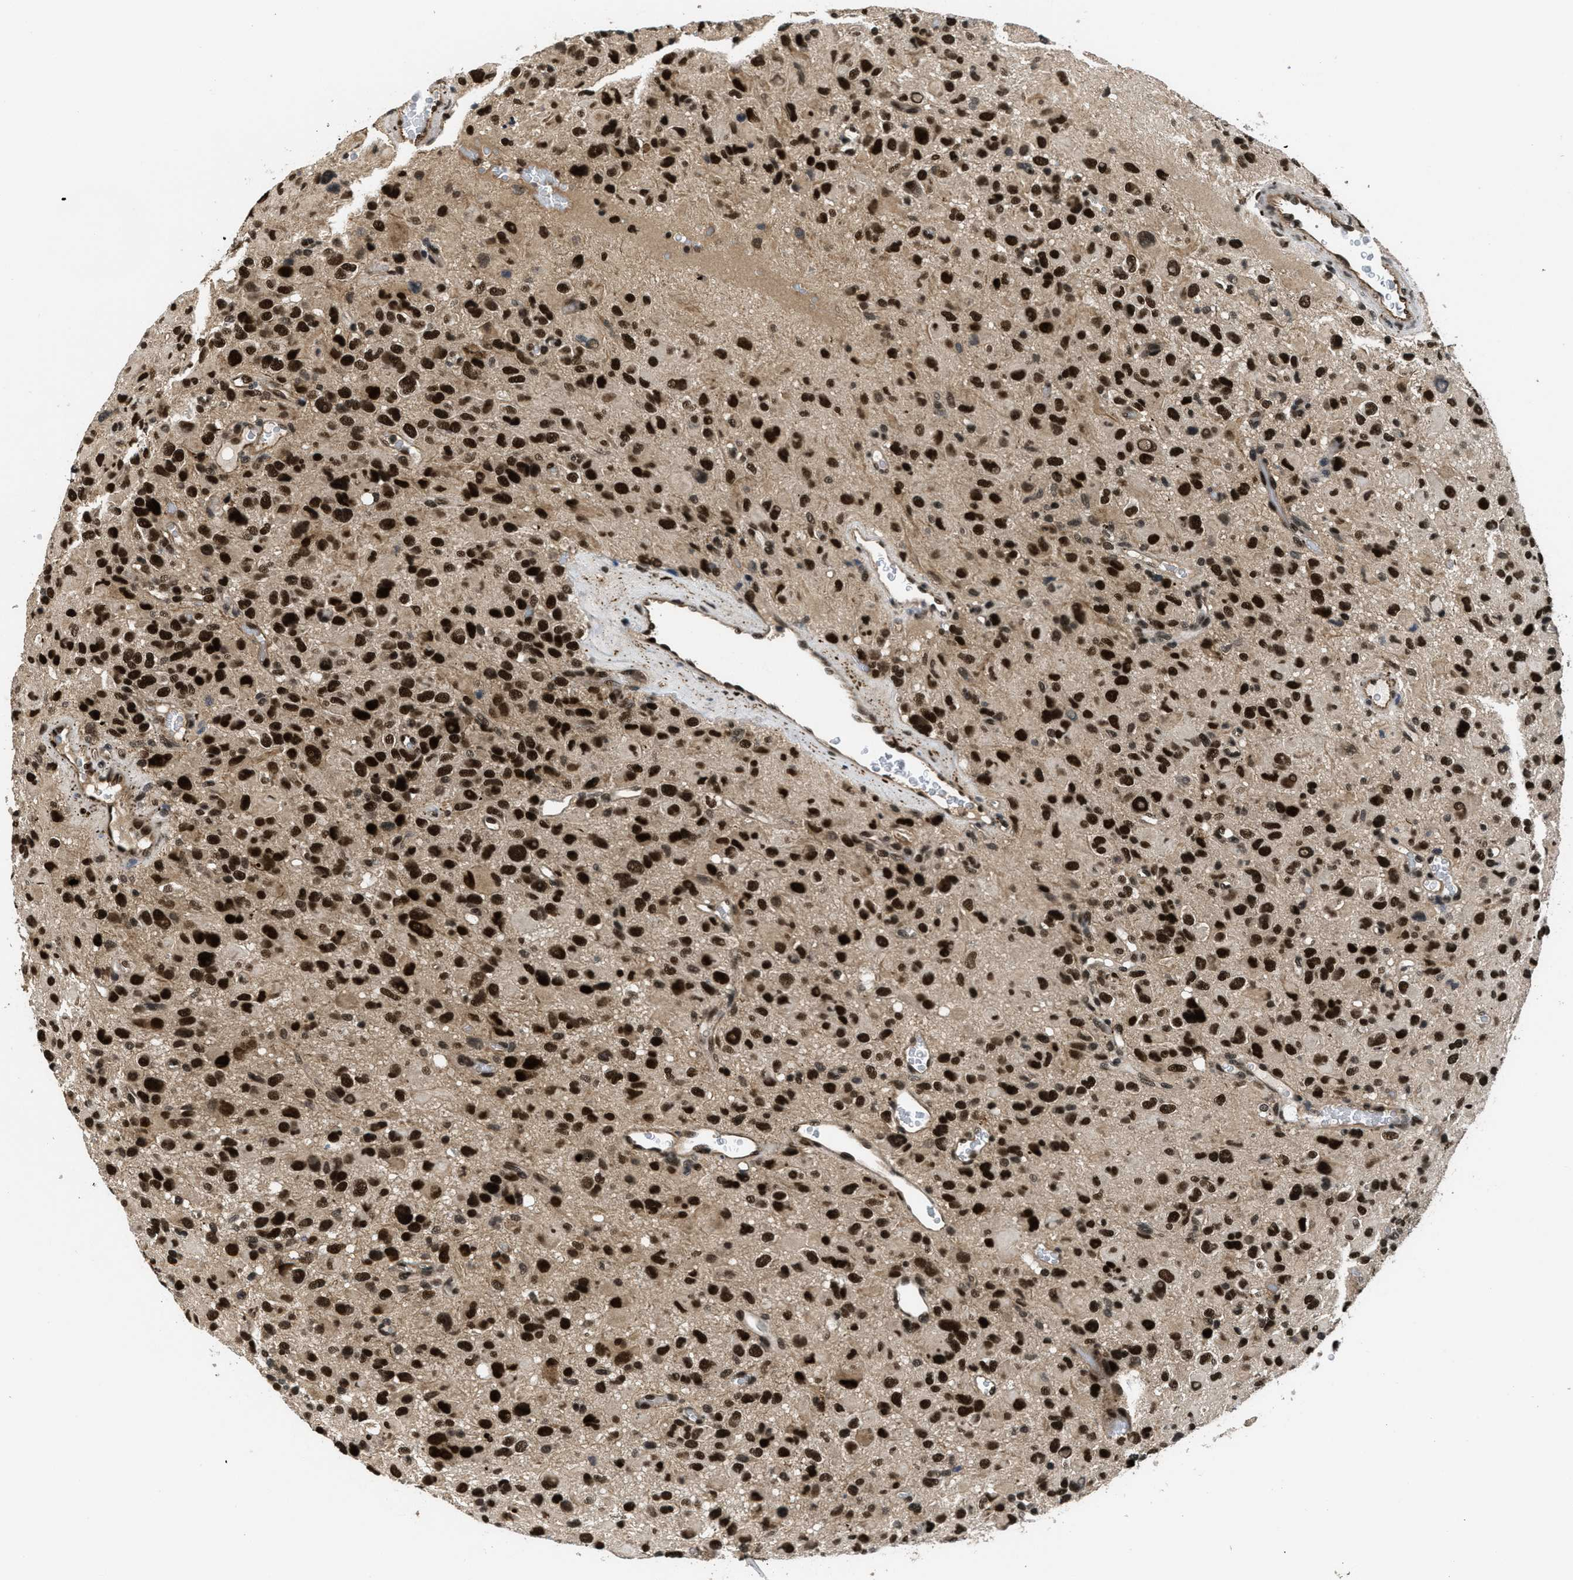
{"staining": {"intensity": "strong", "quantity": ">75%", "location": "nuclear"}, "tissue": "glioma", "cell_type": "Tumor cells", "image_type": "cancer", "snomed": [{"axis": "morphology", "description": "Glioma, malignant, High grade"}, {"axis": "topography", "description": "Brain"}], "caption": "Brown immunohistochemical staining in human glioma displays strong nuclear staining in approximately >75% of tumor cells.", "gene": "CUL4B", "patient": {"sex": "male", "age": 48}}